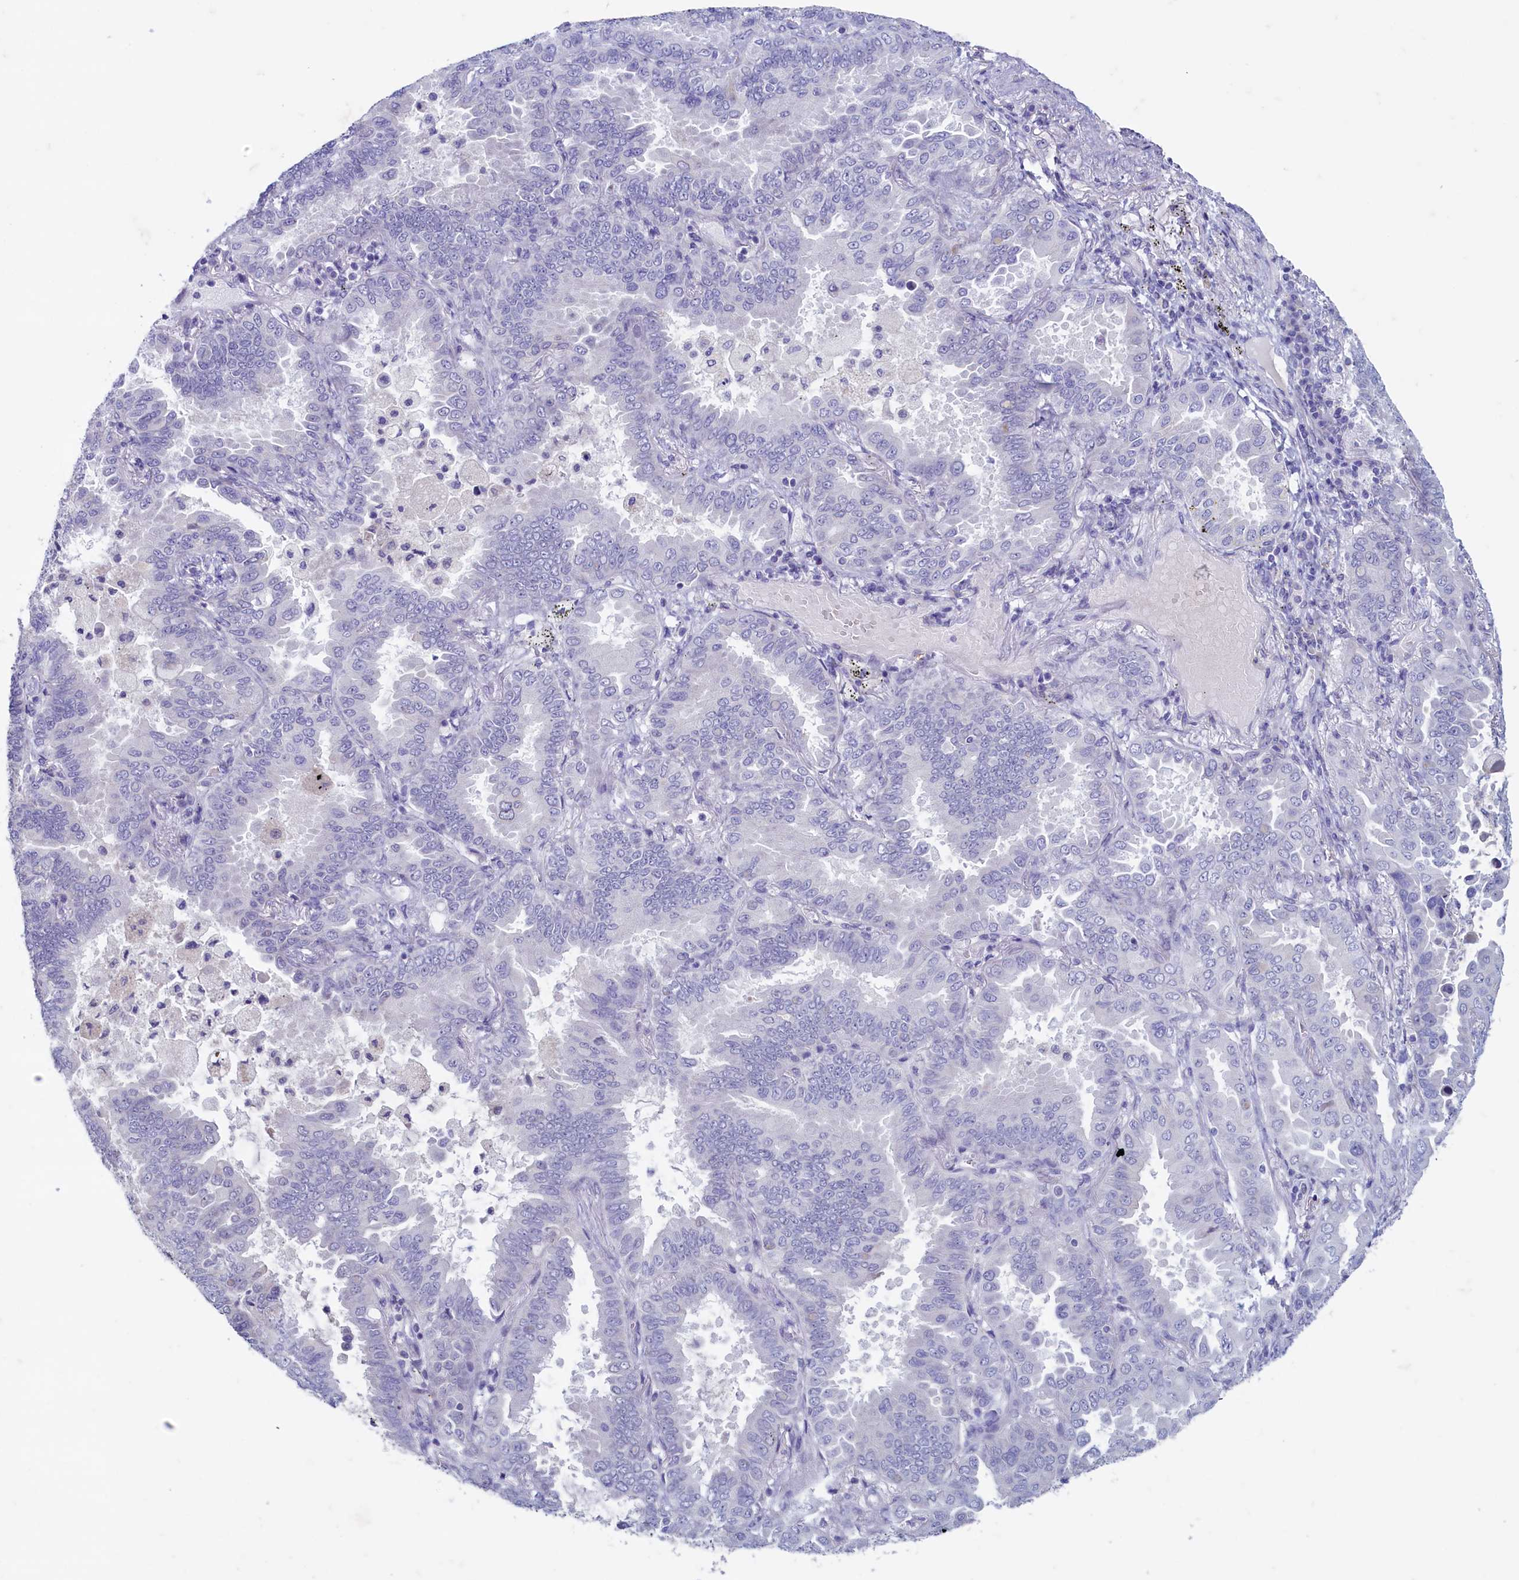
{"staining": {"intensity": "negative", "quantity": "none", "location": "none"}, "tissue": "lung cancer", "cell_type": "Tumor cells", "image_type": "cancer", "snomed": [{"axis": "morphology", "description": "Adenocarcinoma, NOS"}, {"axis": "topography", "description": "Lung"}], "caption": "Immunohistochemistry image of neoplastic tissue: lung cancer (adenocarcinoma) stained with DAB exhibits no significant protein staining in tumor cells.", "gene": "MAP1LC3A", "patient": {"sex": "male", "age": 64}}